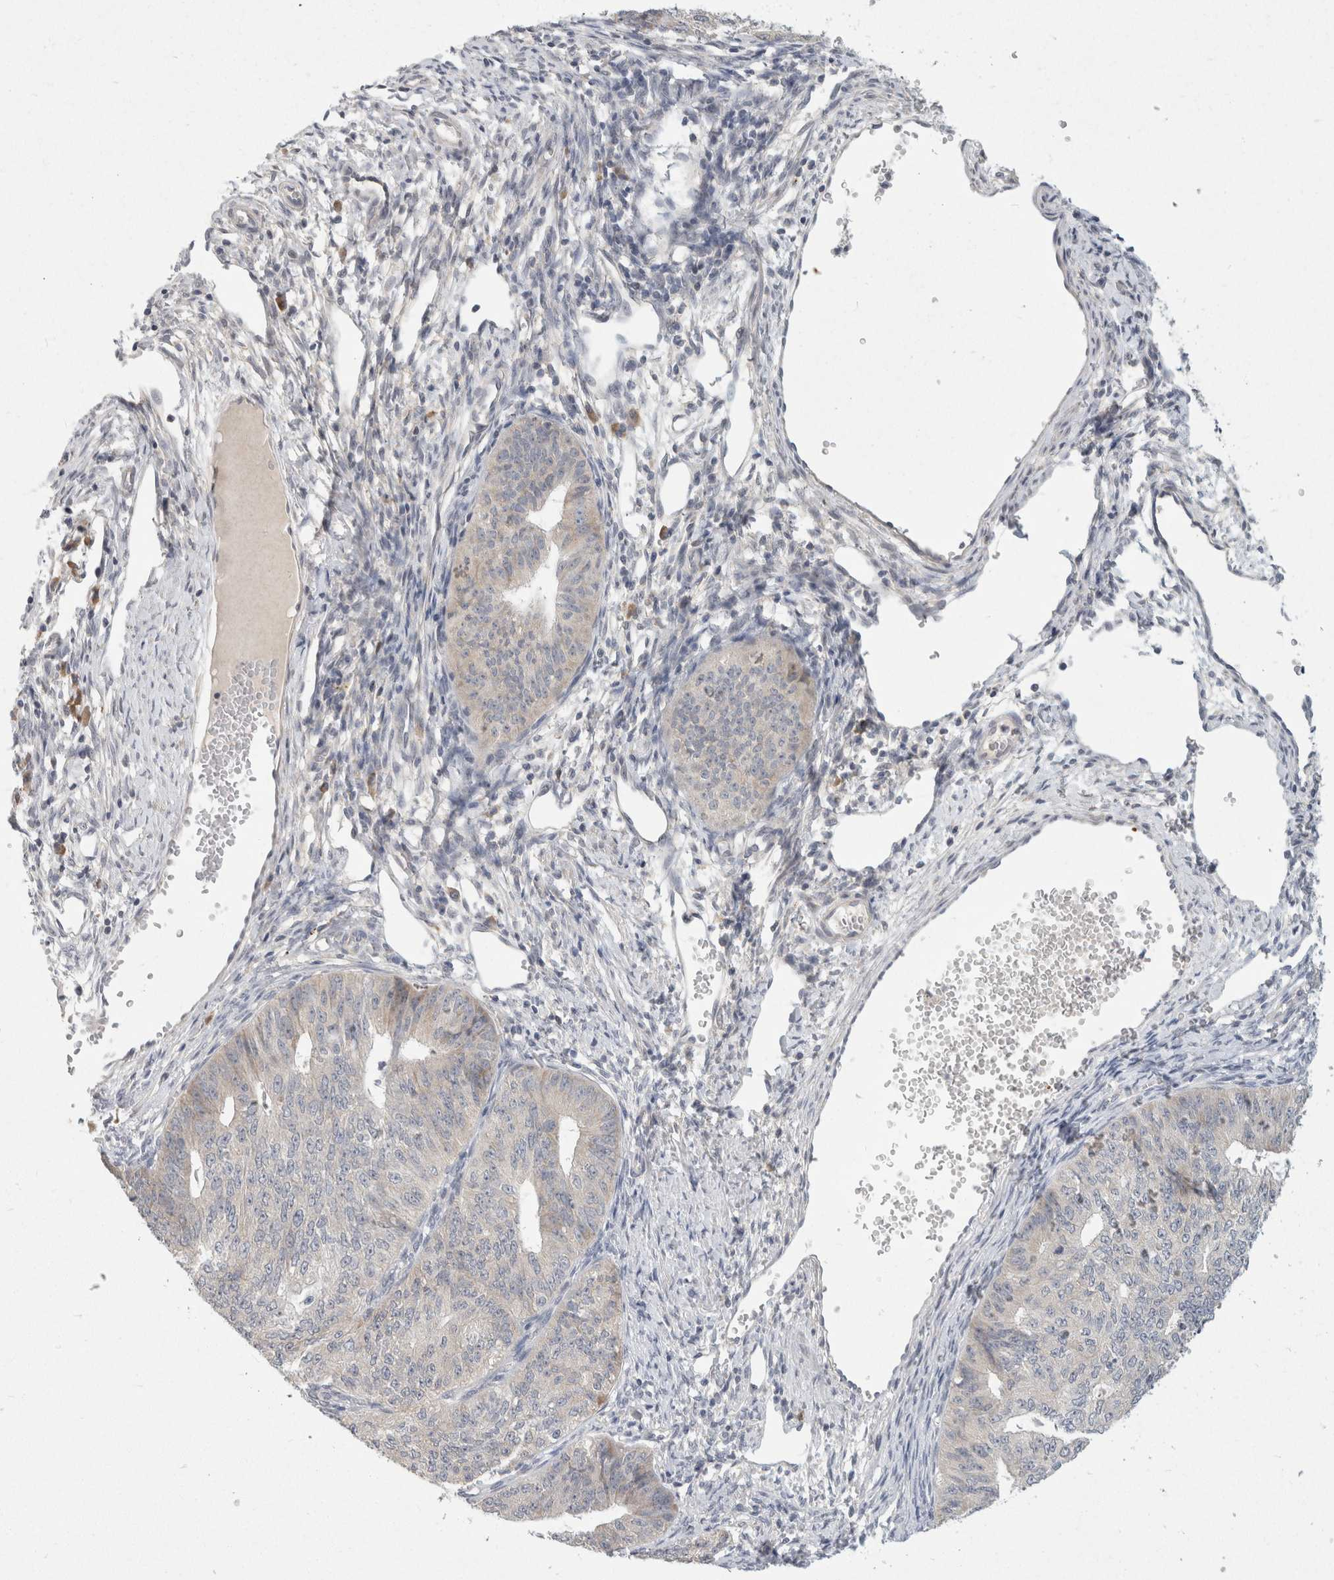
{"staining": {"intensity": "negative", "quantity": "none", "location": "none"}, "tissue": "endometrial cancer", "cell_type": "Tumor cells", "image_type": "cancer", "snomed": [{"axis": "morphology", "description": "Adenocarcinoma, NOS"}, {"axis": "topography", "description": "Endometrium"}], "caption": "Adenocarcinoma (endometrial) was stained to show a protein in brown. There is no significant positivity in tumor cells.", "gene": "CHRM4", "patient": {"sex": "female", "age": 32}}